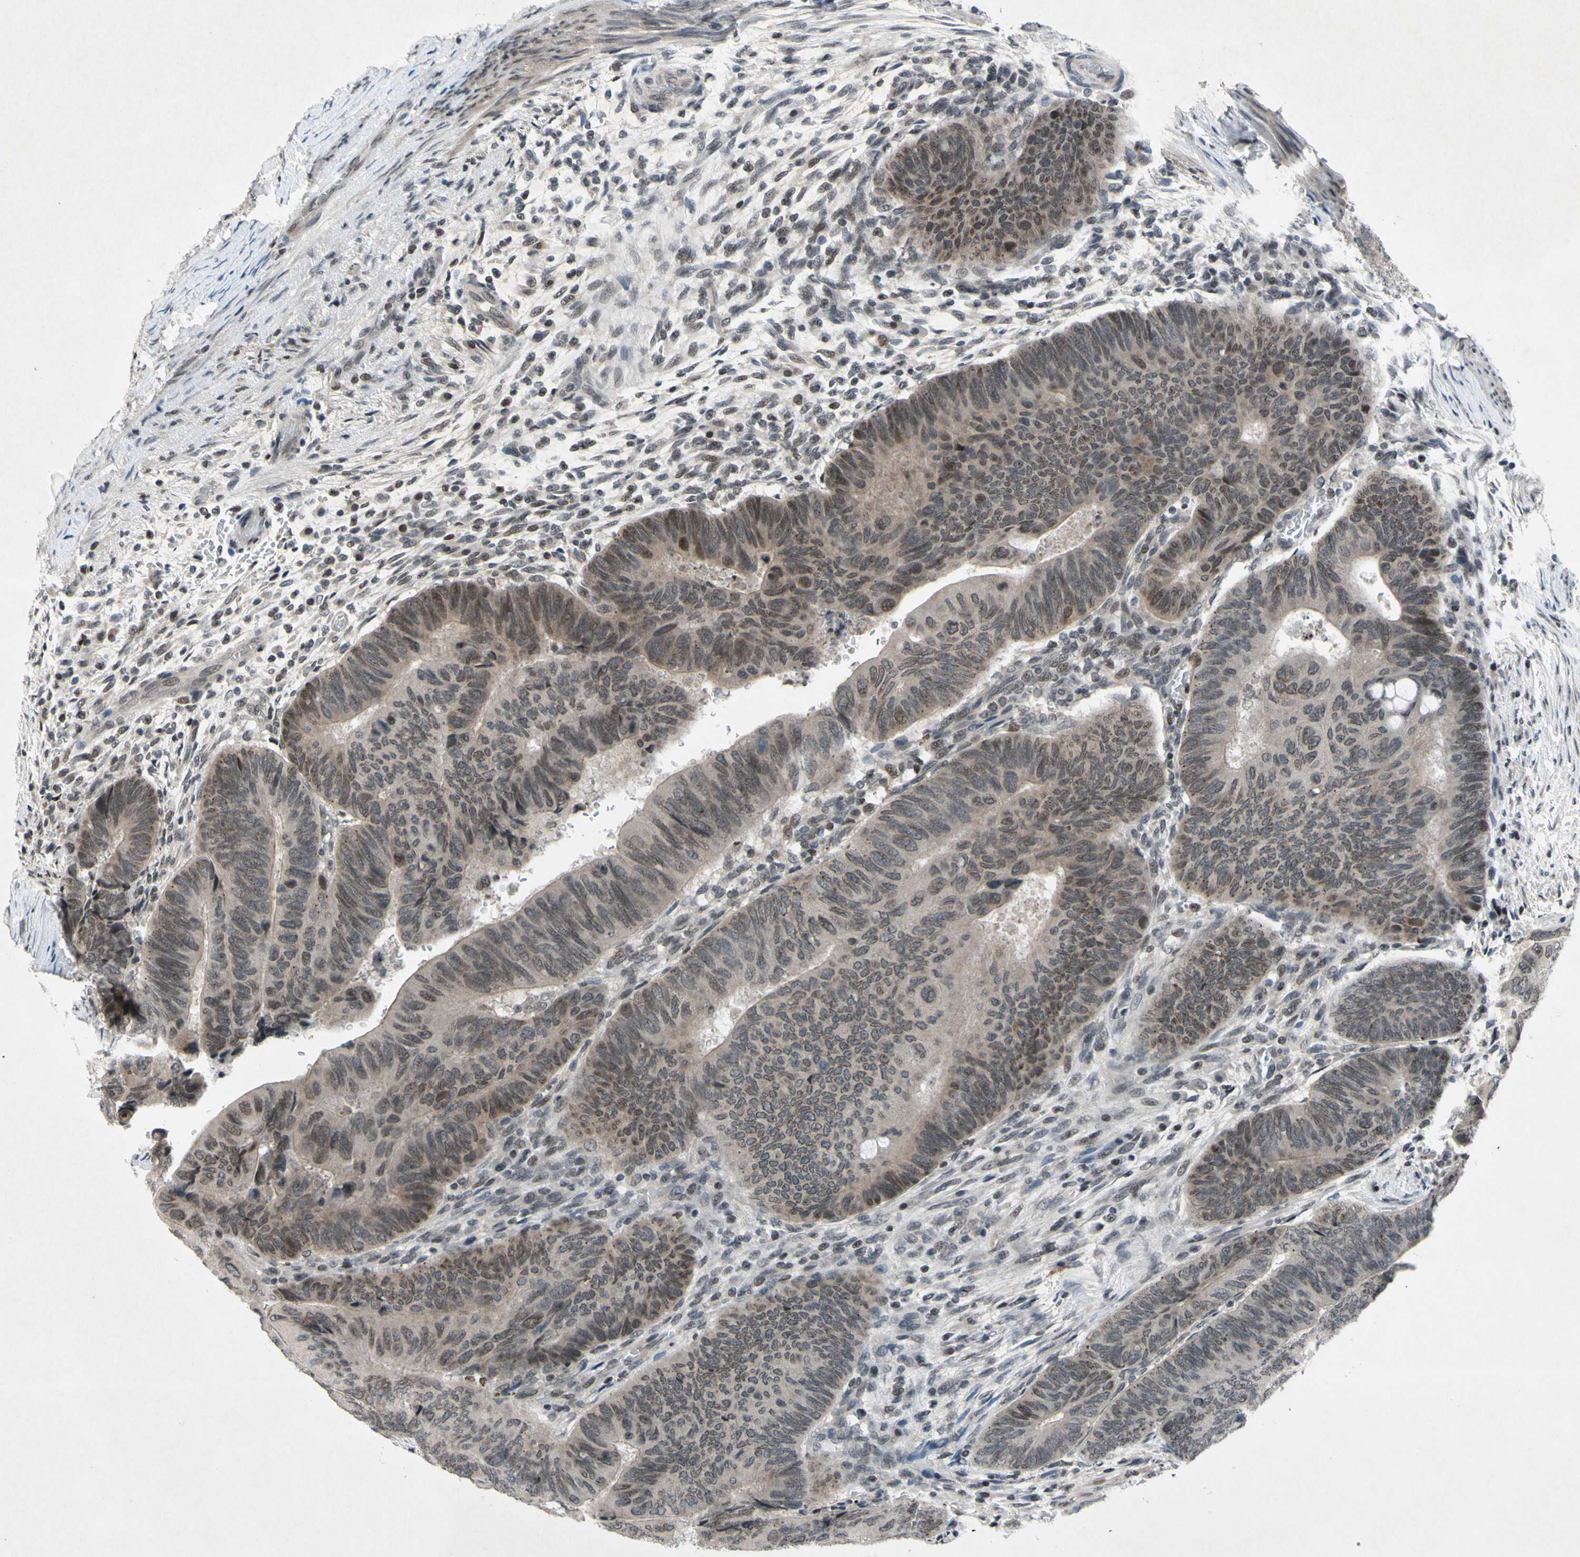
{"staining": {"intensity": "weak", "quantity": ">75%", "location": "cytoplasmic/membranous,nuclear"}, "tissue": "colorectal cancer", "cell_type": "Tumor cells", "image_type": "cancer", "snomed": [{"axis": "morphology", "description": "Normal tissue, NOS"}, {"axis": "morphology", "description": "Adenocarcinoma, NOS"}, {"axis": "topography", "description": "Rectum"}, {"axis": "topography", "description": "Peripheral nerve tissue"}], "caption": "Tumor cells demonstrate low levels of weak cytoplasmic/membranous and nuclear staining in approximately >75% of cells in colorectal cancer (adenocarcinoma).", "gene": "XPO1", "patient": {"sex": "male", "age": 92}}